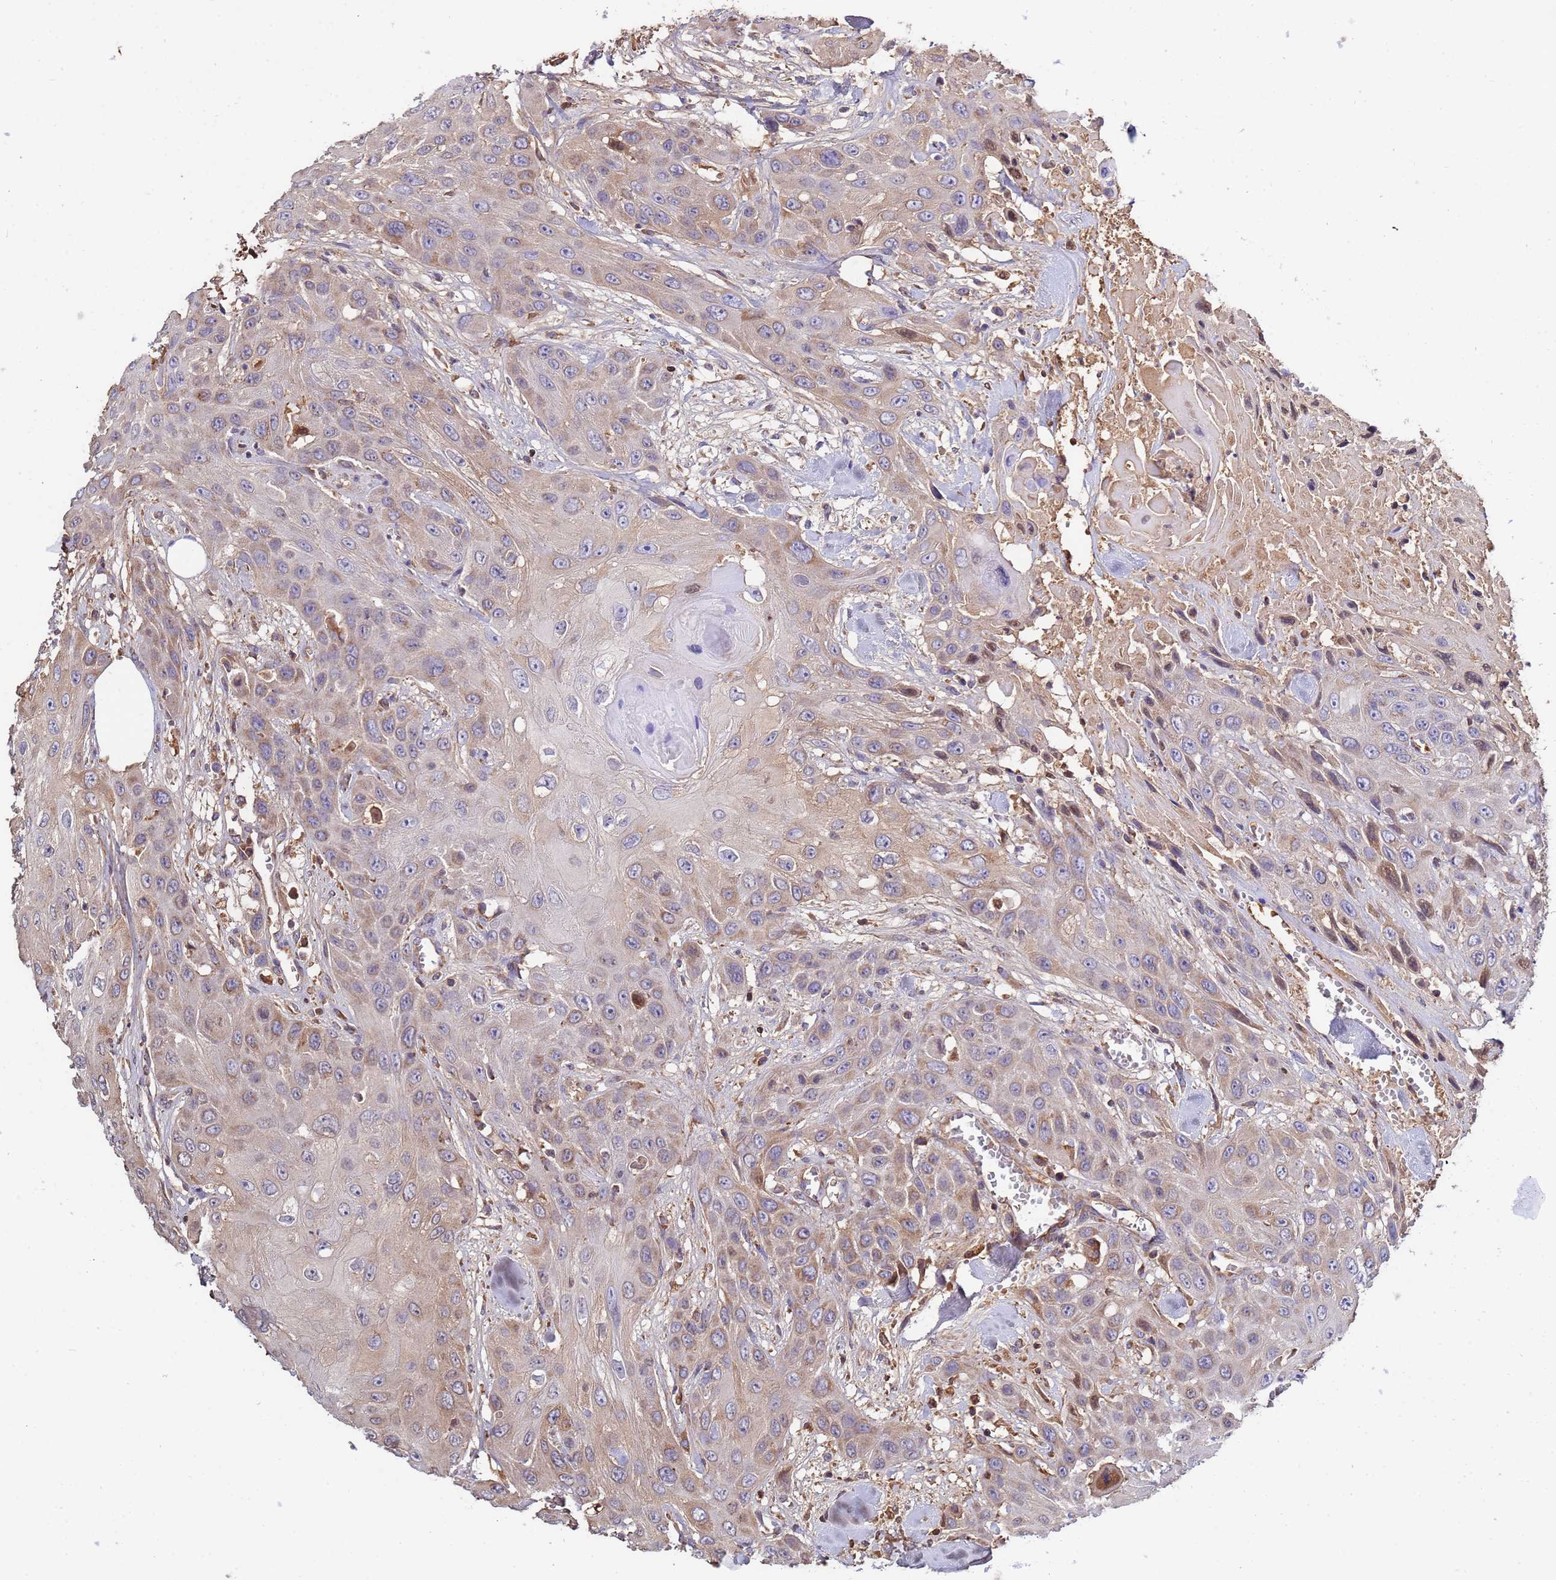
{"staining": {"intensity": "weak", "quantity": "25%-75%", "location": "cytoplasmic/membranous"}, "tissue": "head and neck cancer", "cell_type": "Tumor cells", "image_type": "cancer", "snomed": [{"axis": "morphology", "description": "Squamous cell carcinoma, NOS"}, {"axis": "topography", "description": "Head-Neck"}], "caption": "This is an image of immunohistochemistry (IHC) staining of squamous cell carcinoma (head and neck), which shows weak positivity in the cytoplasmic/membranous of tumor cells.", "gene": "GLUD1", "patient": {"sex": "male", "age": 81}}